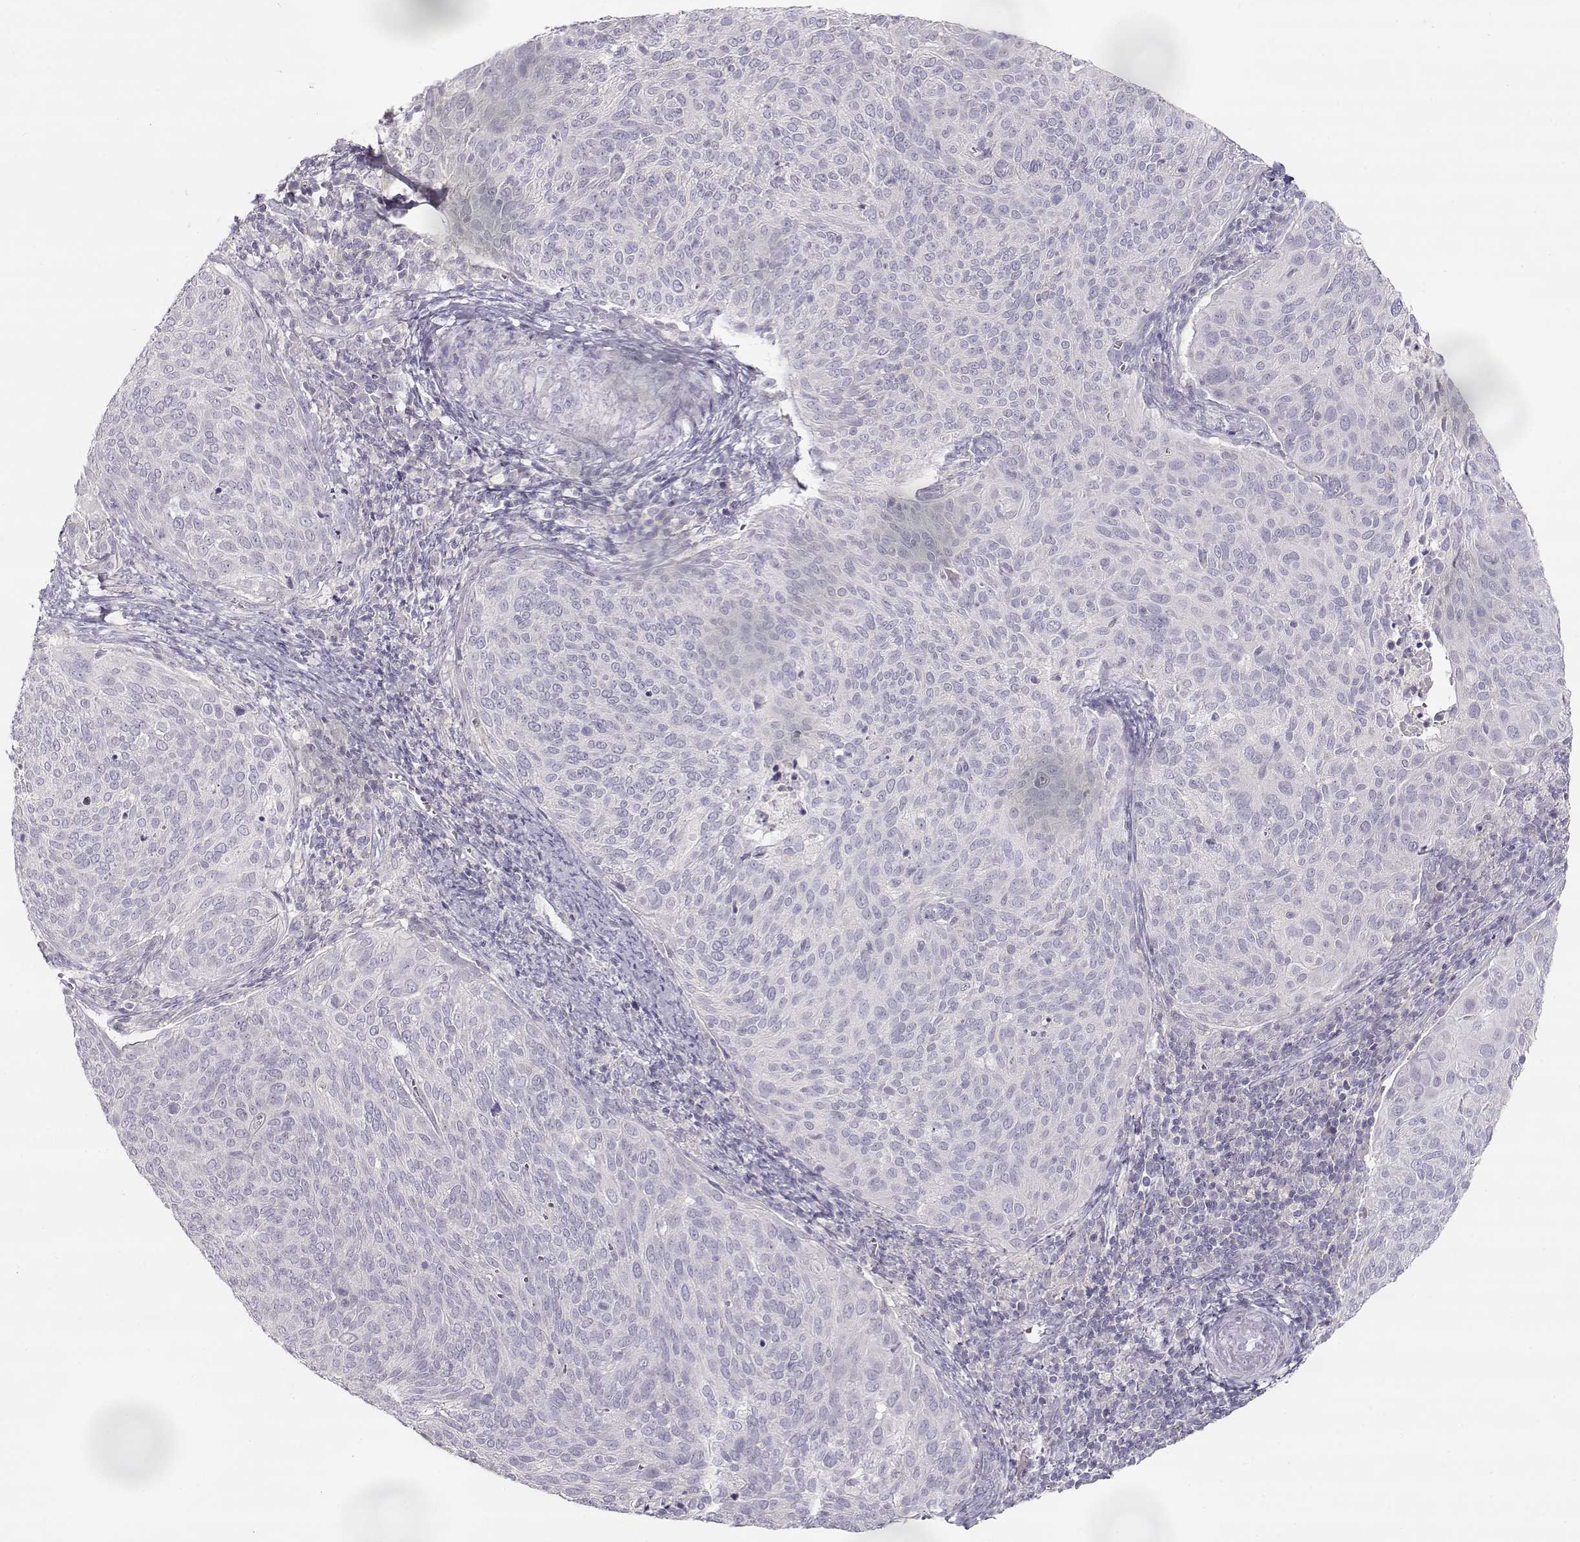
{"staining": {"intensity": "negative", "quantity": "none", "location": "none"}, "tissue": "cervical cancer", "cell_type": "Tumor cells", "image_type": "cancer", "snomed": [{"axis": "morphology", "description": "Squamous cell carcinoma, NOS"}, {"axis": "topography", "description": "Cervix"}], "caption": "Immunohistochemistry histopathology image of cervical cancer (squamous cell carcinoma) stained for a protein (brown), which reveals no positivity in tumor cells. (Stains: DAB IHC with hematoxylin counter stain, Microscopy: brightfield microscopy at high magnification).", "gene": "LEPR", "patient": {"sex": "female", "age": 39}}